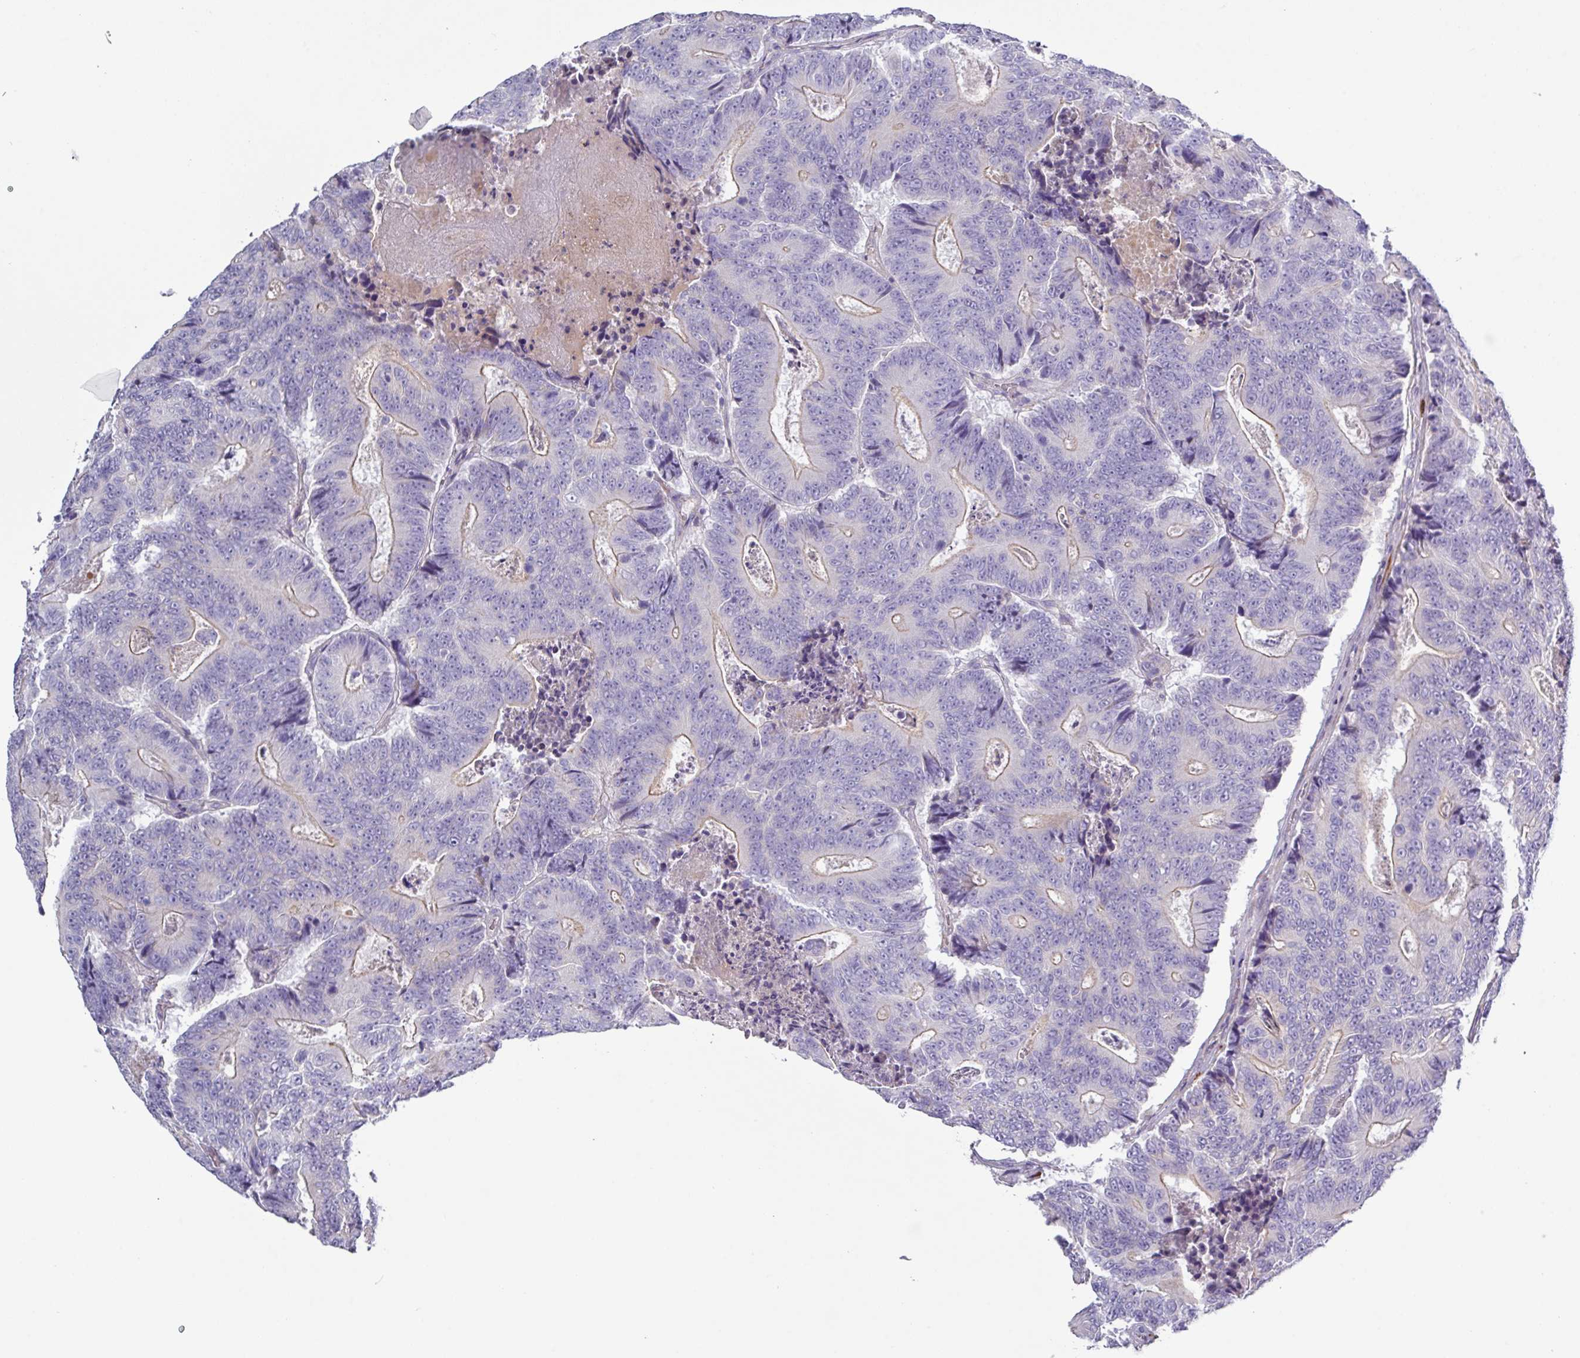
{"staining": {"intensity": "negative", "quantity": "none", "location": "none"}, "tissue": "colorectal cancer", "cell_type": "Tumor cells", "image_type": "cancer", "snomed": [{"axis": "morphology", "description": "Adenocarcinoma, NOS"}, {"axis": "topography", "description": "Colon"}], "caption": "This micrograph is of colorectal adenocarcinoma stained with immunohistochemistry (IHC) to label a protein in brown with the nuclei are counter-stained blue. There is no positivity in tumor cells. (DAB (3,3'-diaminobenzidine) immunohistochemistry, high magnification).", "gene": "RGS16", "patient": {"sex": "male", "age": 83}}